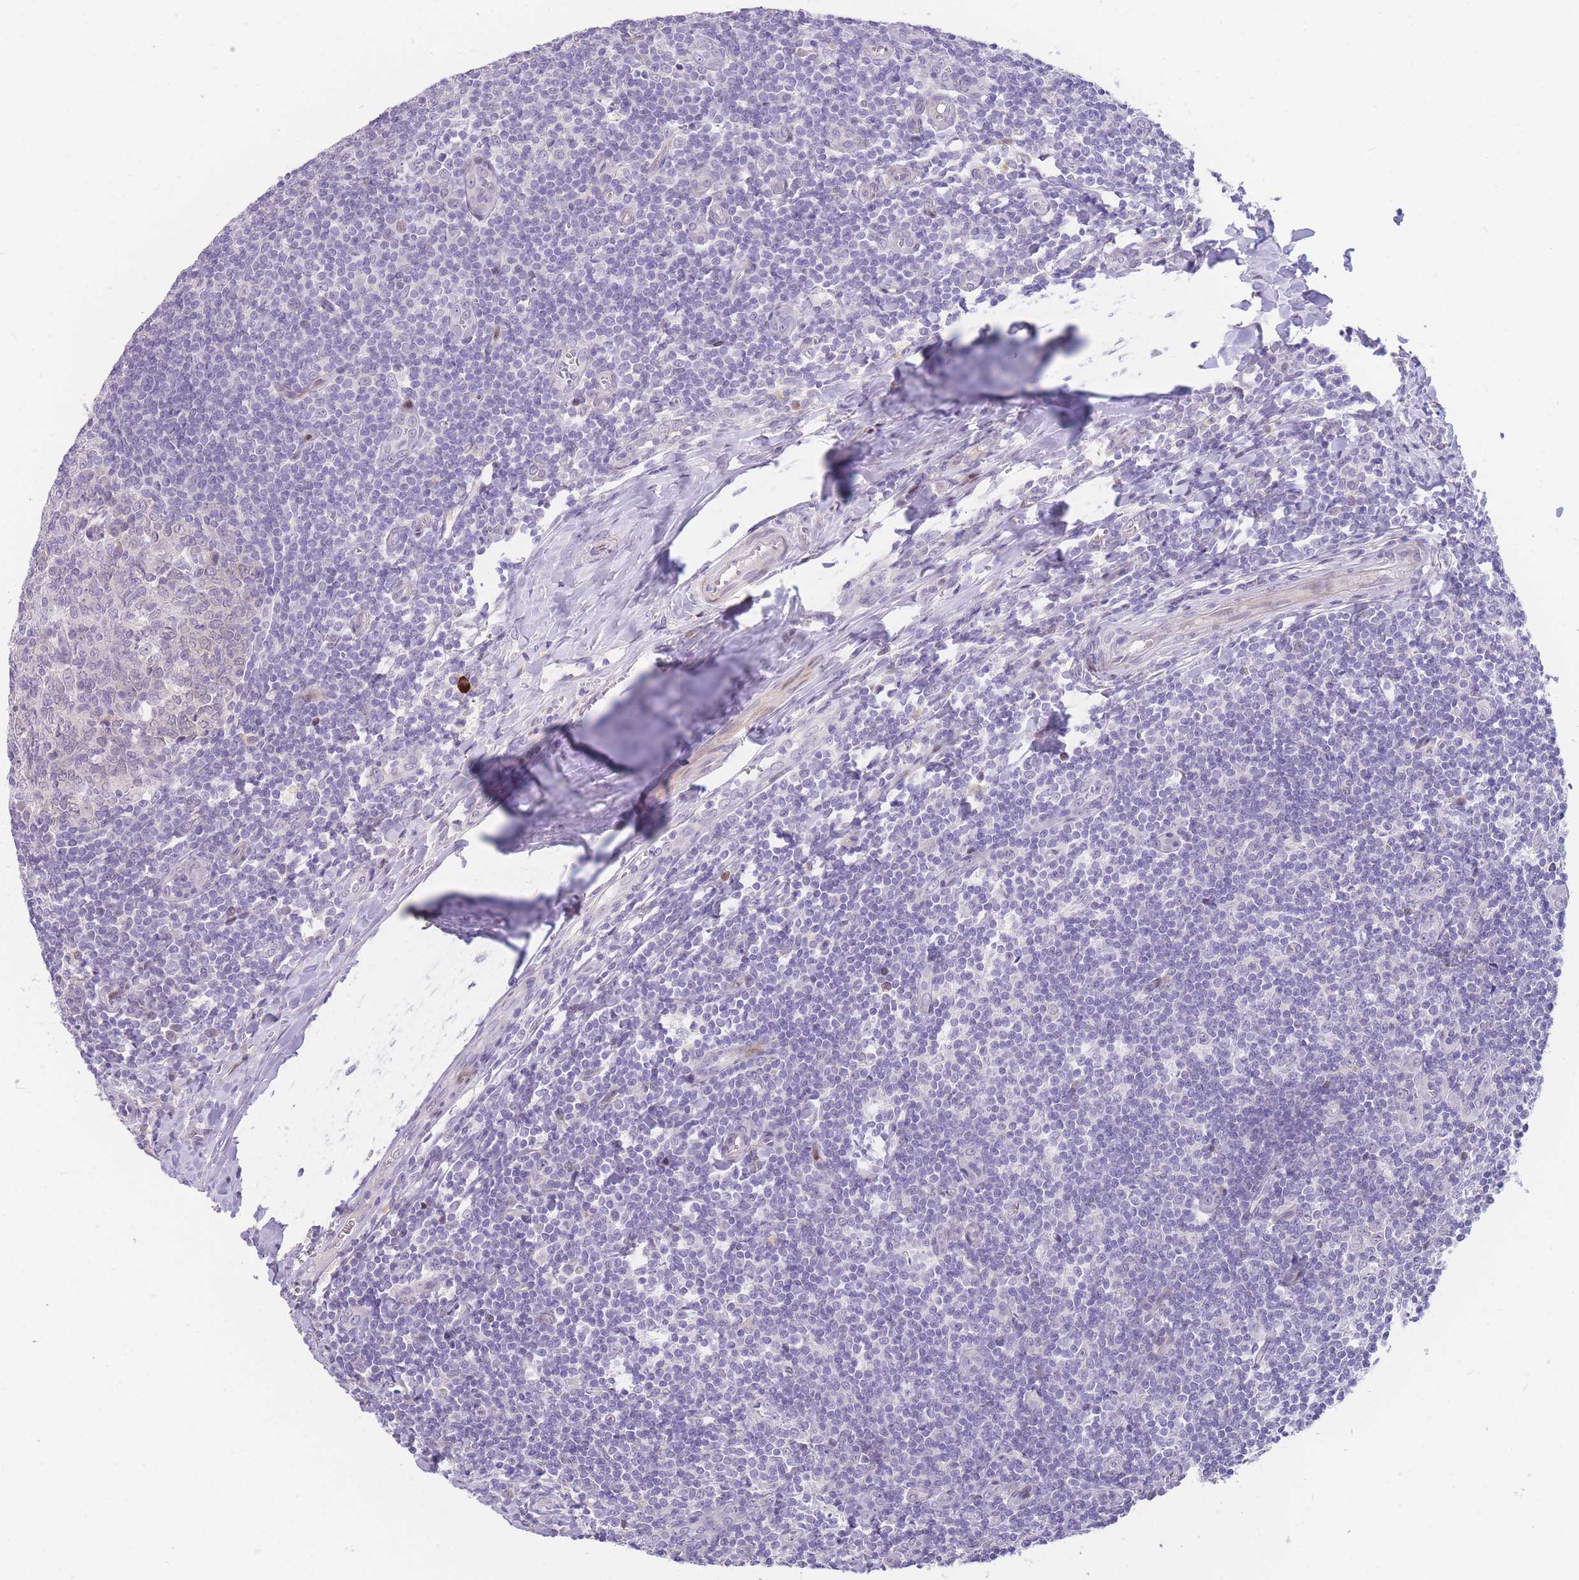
{"staining": {"intensity": "negative", "quantity": "none", "location": "none"}, "tissue": "tonsil", "cell_type": "Germinal center cells", "image_type": "normal", "snomed": [{"axis": "morphology", "description": "Normal tissue, NOS"}, {"axis": "topography", "description": "Tonsil"}], "caption": "The histopathology image displays no staining of germinal center cells in benign tonsil.", "gene": "SHCBP1", "patient": {"sex": "male", "age": 27}}